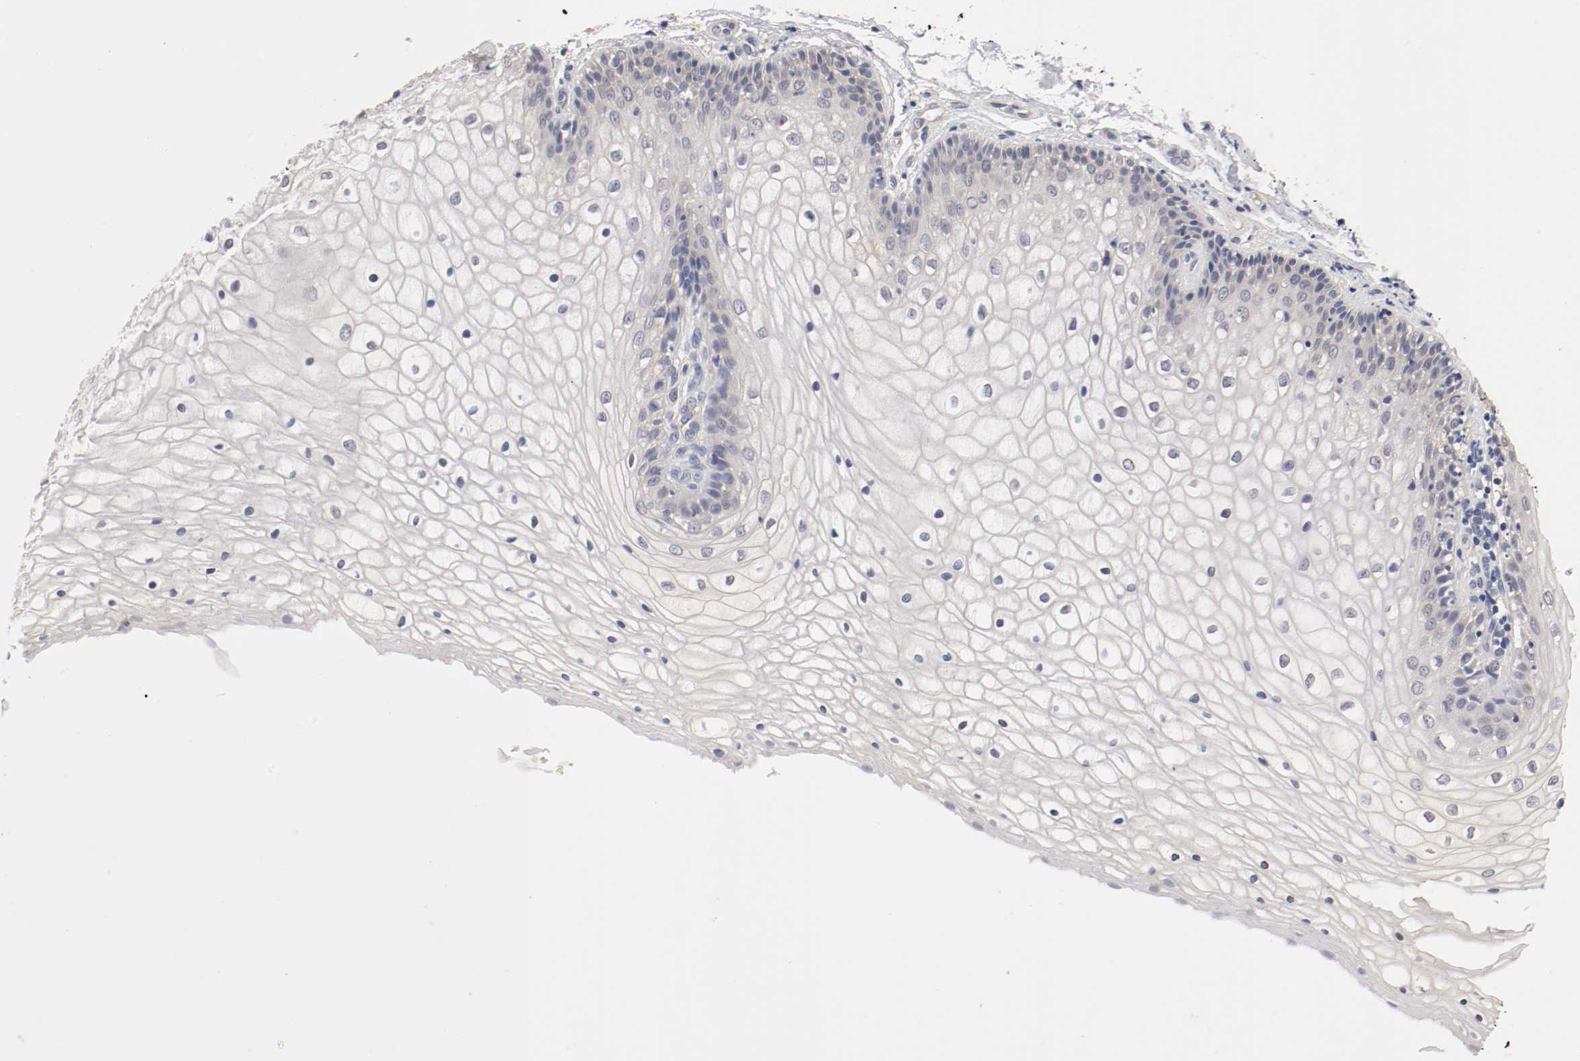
{"staining": {"intensity": "negative", "quantity": "none", "location": "none"}, "tissue": "vagina", "cell_type": "Squamous epithelial cells", "image_type": "normal", "snomed": [{"axis": "morphology", "description": "Normal tissue, NOS"}, {"axis": "topography", "description": "Vagina"}], "caption": "Immunohistochemistry photomicrograph of unremarkable vagina: vagina stained with DAB (3,3'-diaminobenzidine) exhibits no significant protein positivity in squamous epithelial cells.", "gene": "CEBPE", "patient": {"sex": "female", "age": 34}}